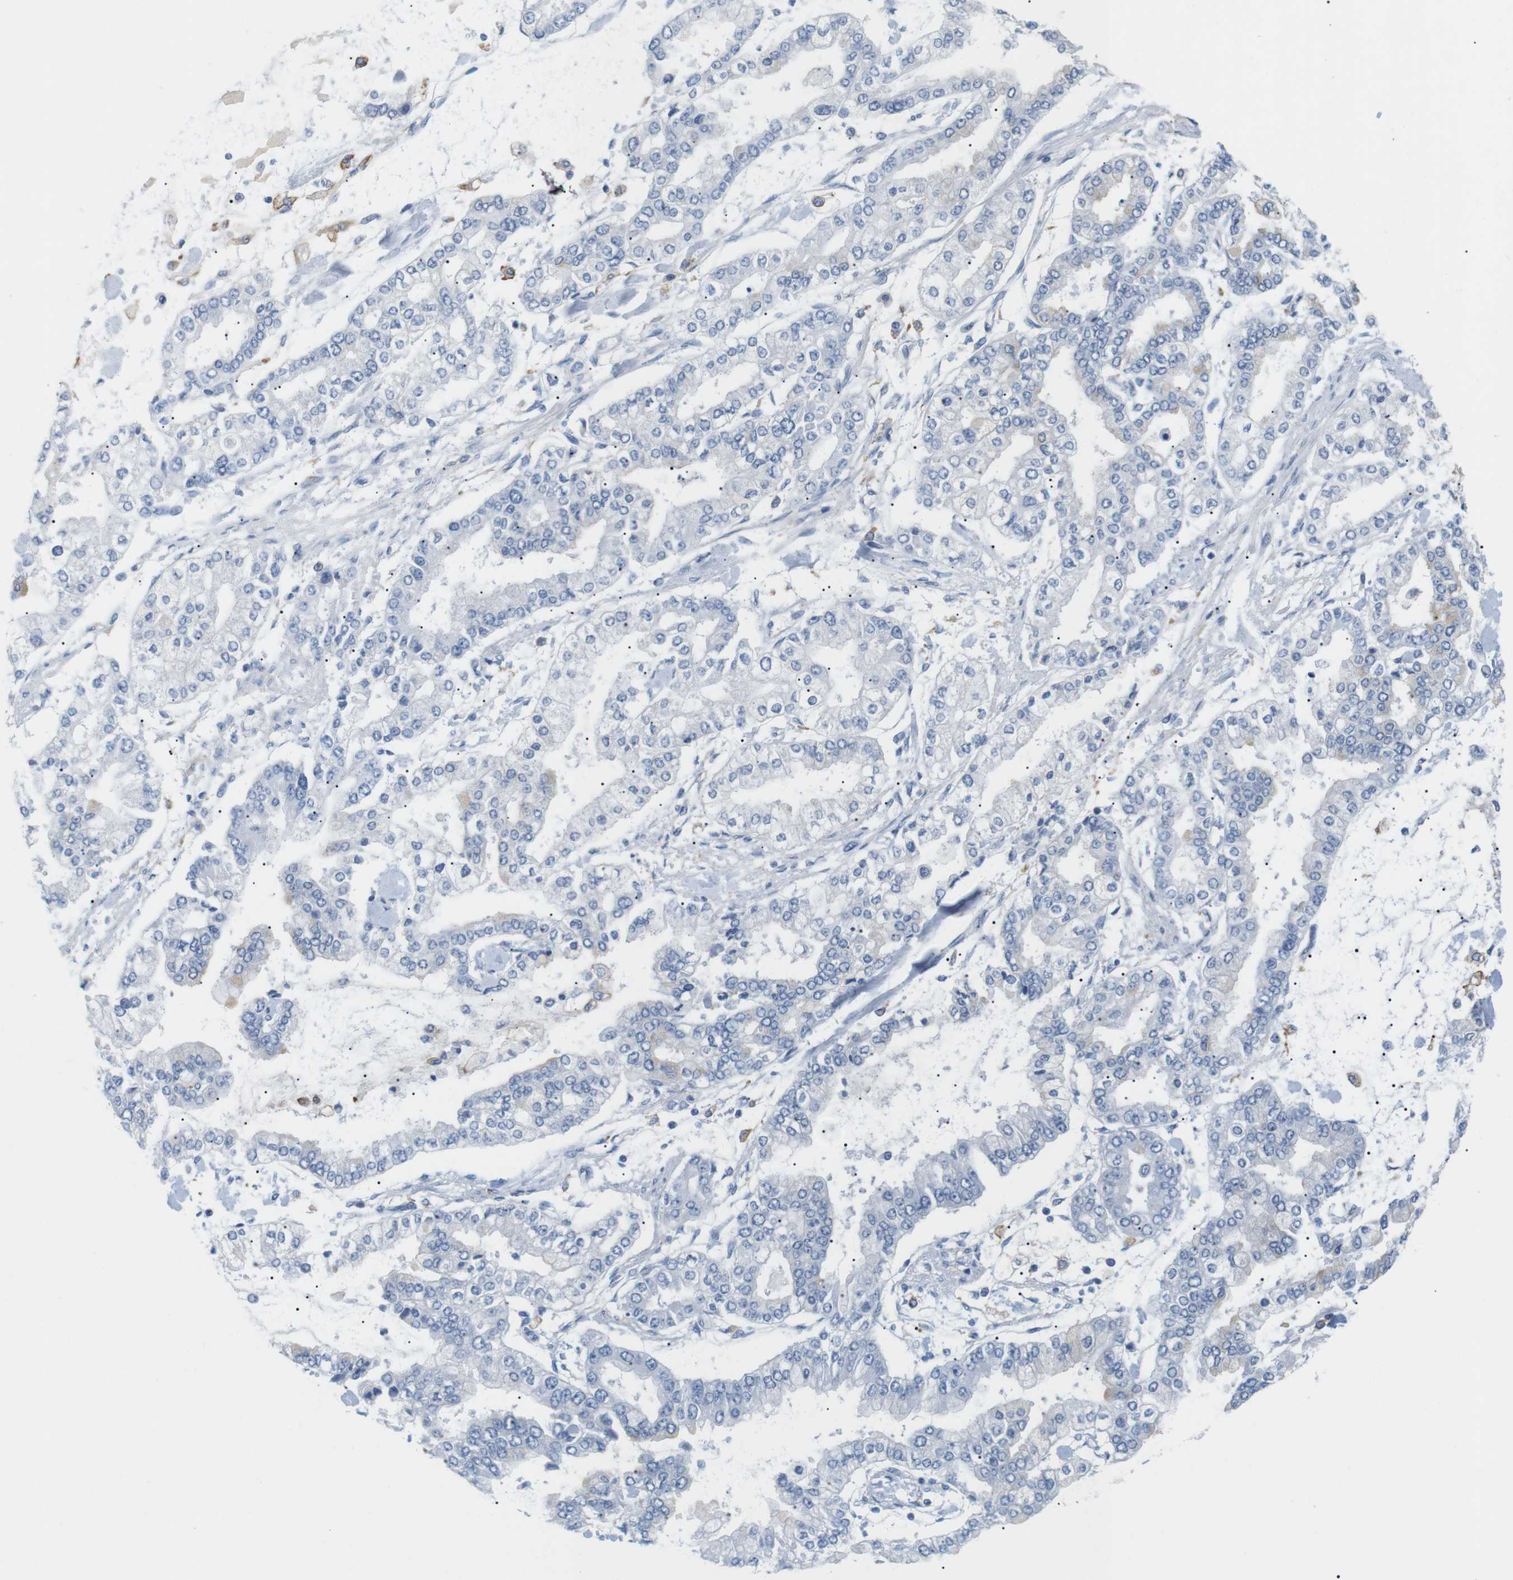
{"staining": {"intensity": "negative", "quantity": "none", "location": "none"}, "tissue": "stomach cancer", "cell_type": "Tumor cells", "image_type": "cancer", "snomed": [{"axis": "morphology", "description": "Normal tissue, NOS"}, {"axis": "morphology", "description": "Adenocarcinoma, NOS"}, {"axis": "topography", "description": "Stomach, upper"}, {"axis": "topography", "description": "Stomach"}], "caption": "Tumor cells show no significant positivity in stomach cancer.", "gene": "FCGRT", "patient": {"sex": "male", "age": 76}}